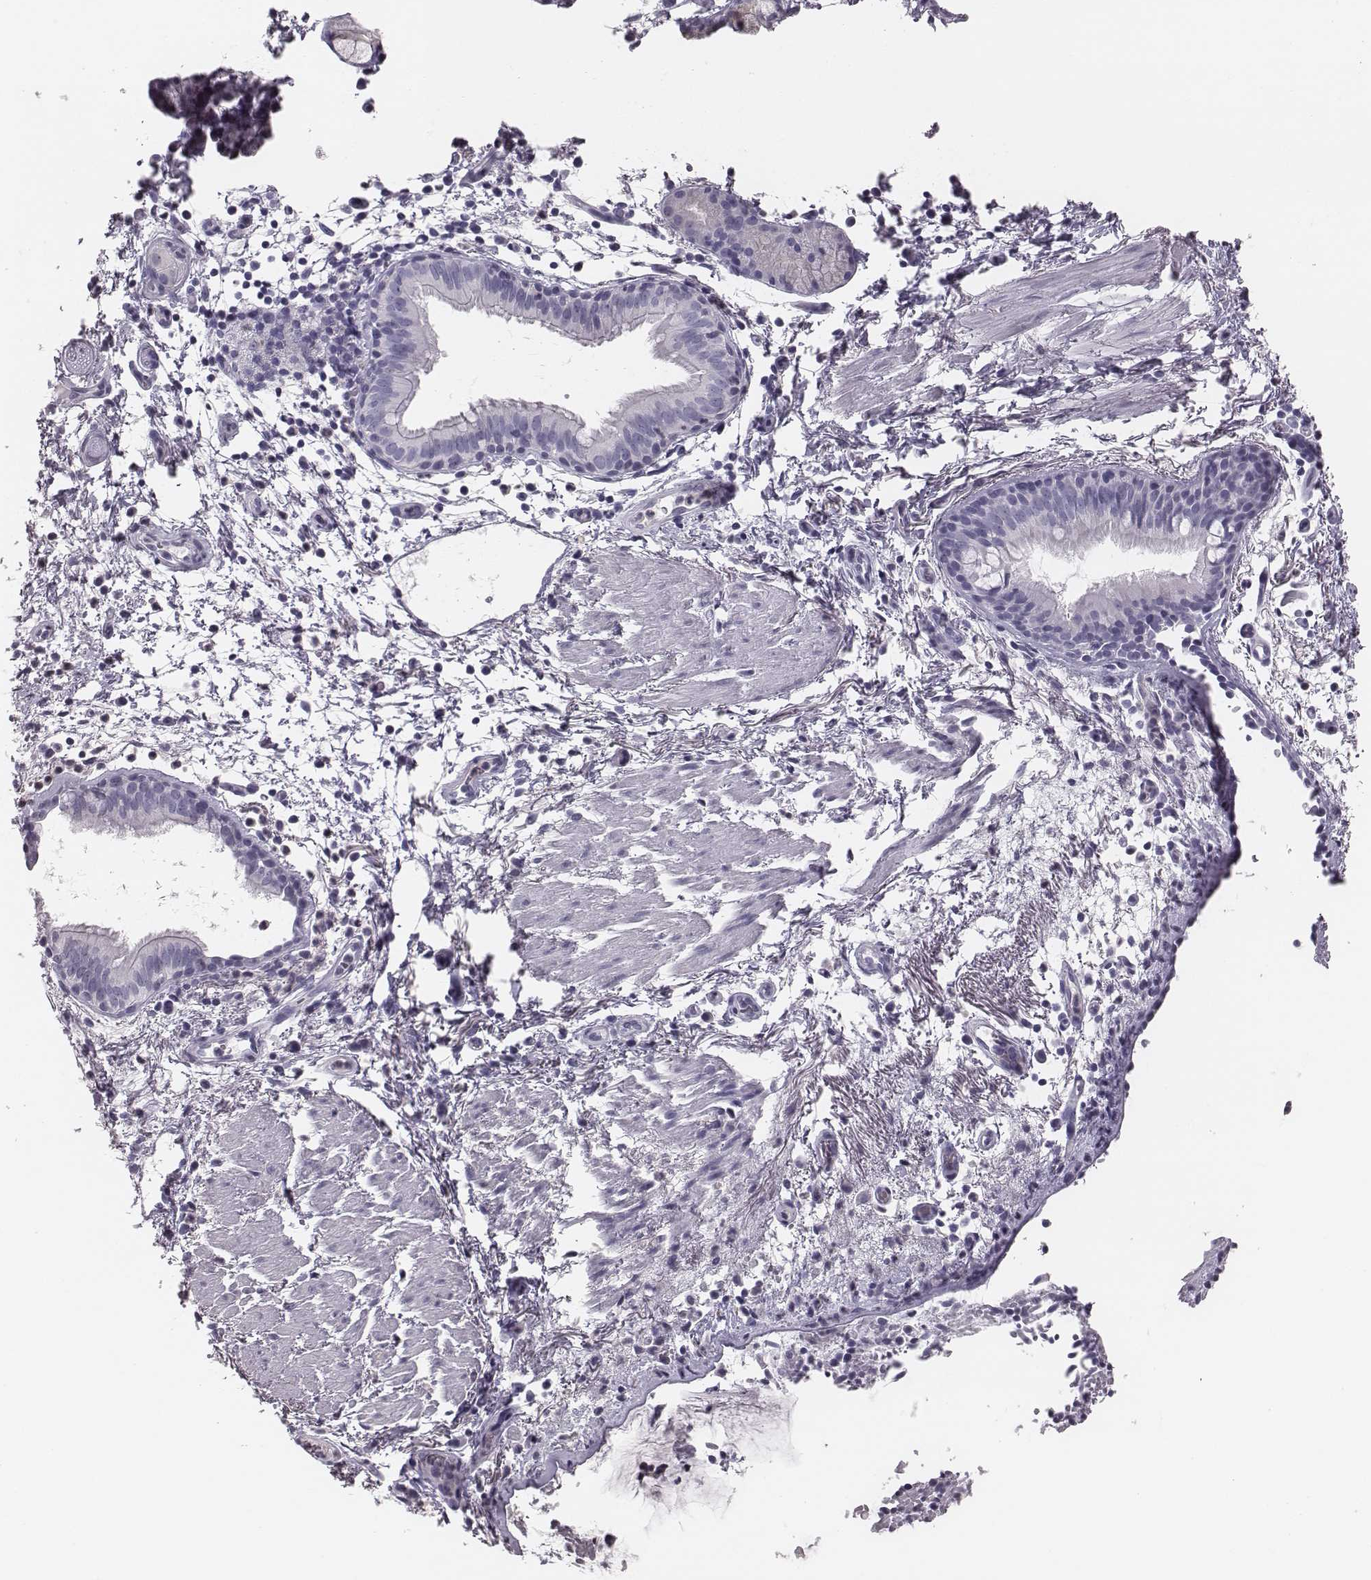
{"staining": {"intensity": "negative", "quantity": "none", "location": "none"}, "tissue": "bronchus", "cell_type": "Respiratory epithelial cells", "image_type": "normal", "snomed": [{"axis": "morphology", "description": "Normal tissue, NOS"}, {"axis": "topography", "description": "Bronchus"}], "caption": "Bronchus stained for a protein using immunohistochemistry exhibits no staining respiratory epithelial cells.", "gene": "CSH1", "patient": {"sex": "female", "age": 64}}